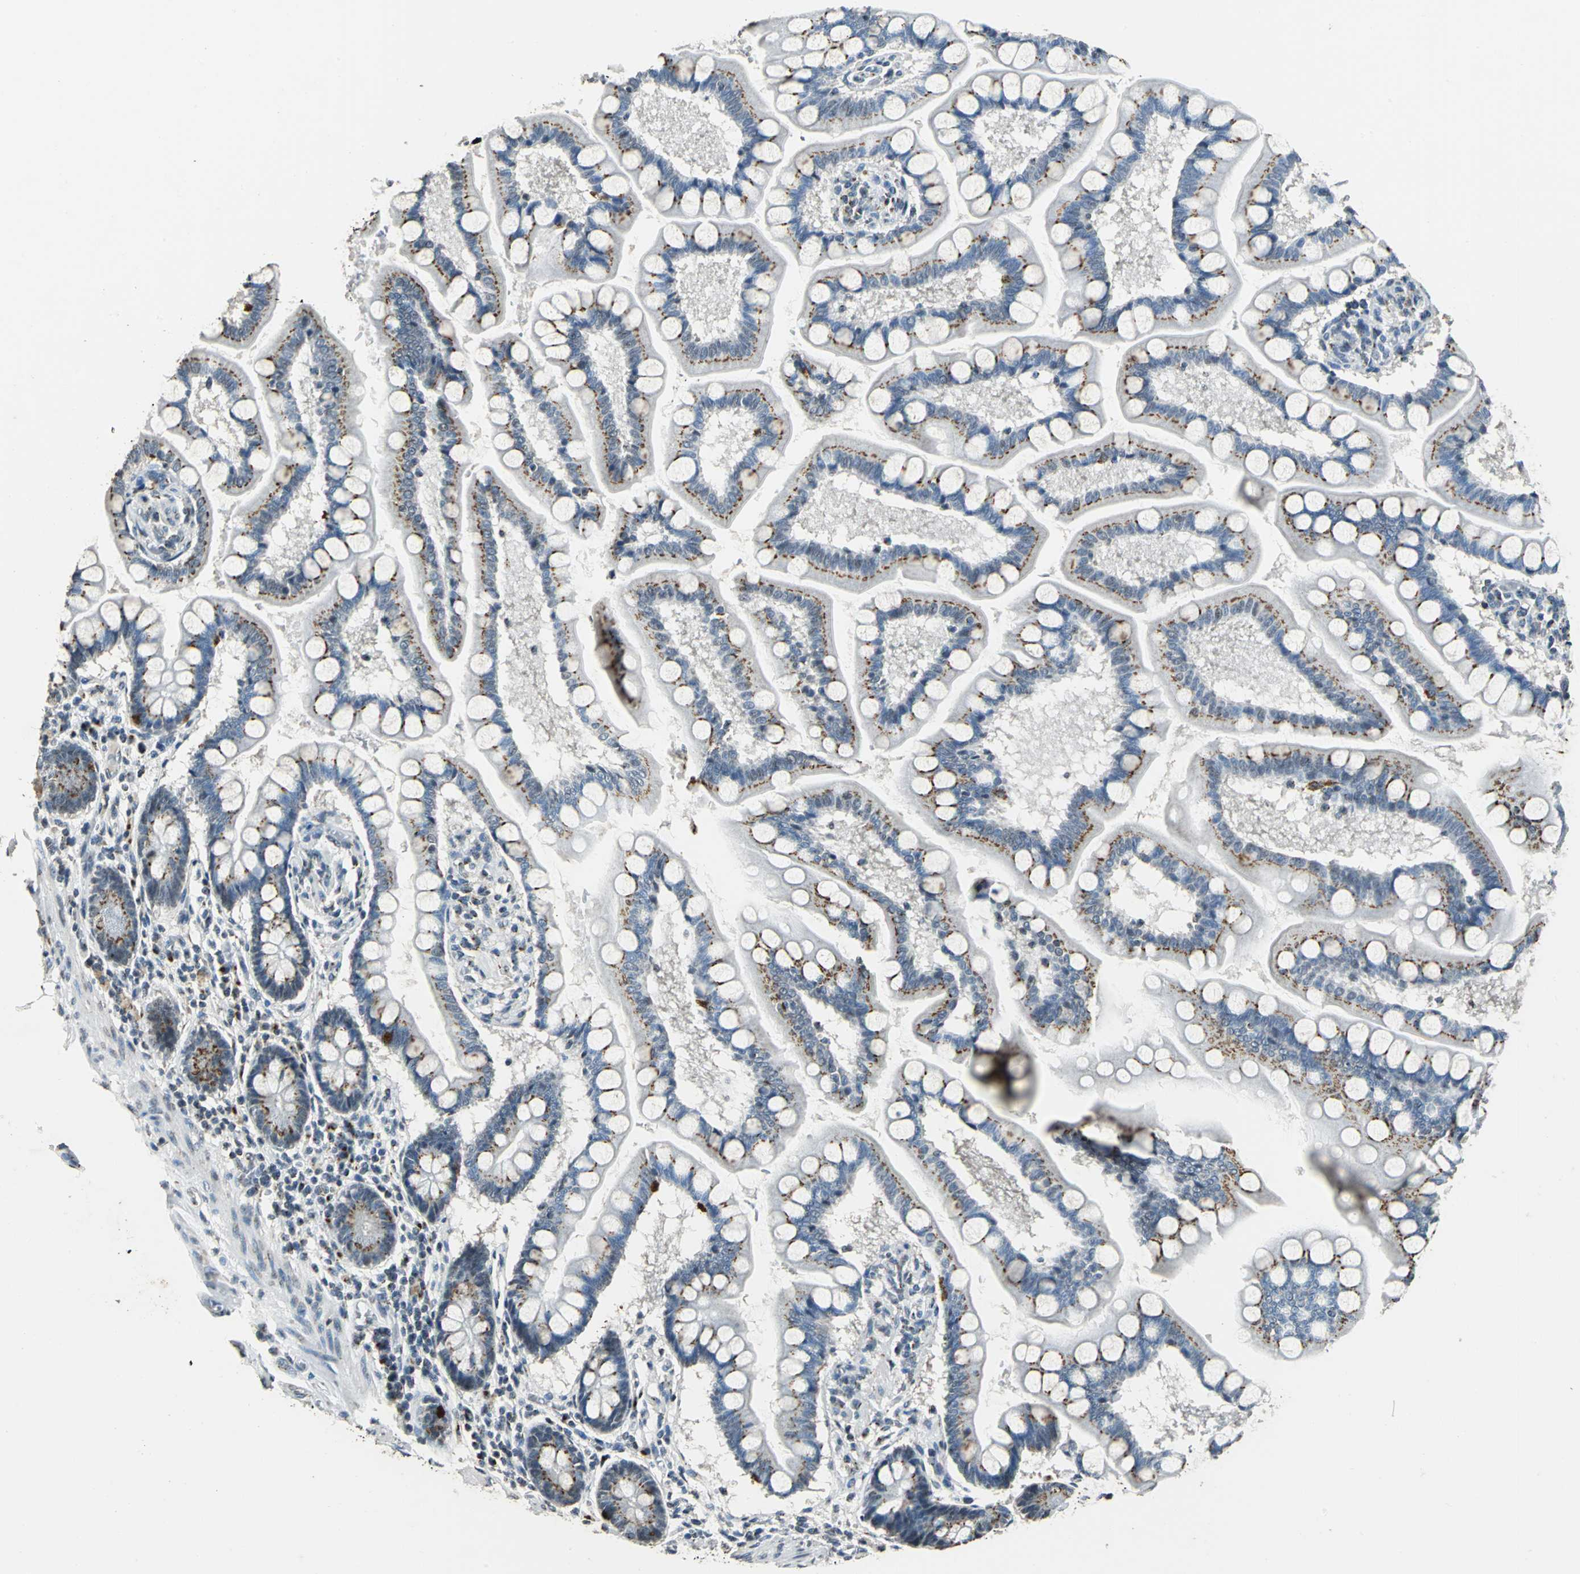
{"staining": {"intensity": "moderate", "quantity": "25%-75%", "location": "cytoplasmic/membranous"}, "tissue": "small intestine", "cell_type": "Glandular cells", "image_type": "normal", "snomed": [{"axis": "morphology", "description": "Normal tissue, NOS"}, {"axis": "topography", "description": "Small intestine"}], "caption": "A brown stain labels moderate cytoplasmic/membranous positivity of a protein in glandular cells of unremarkable human small intestine. (brown staining indicates protein expression, while blue staining denotes nuclei).", "gene": "TMEM115", "patient": {"sex": "male", "age": 41}}